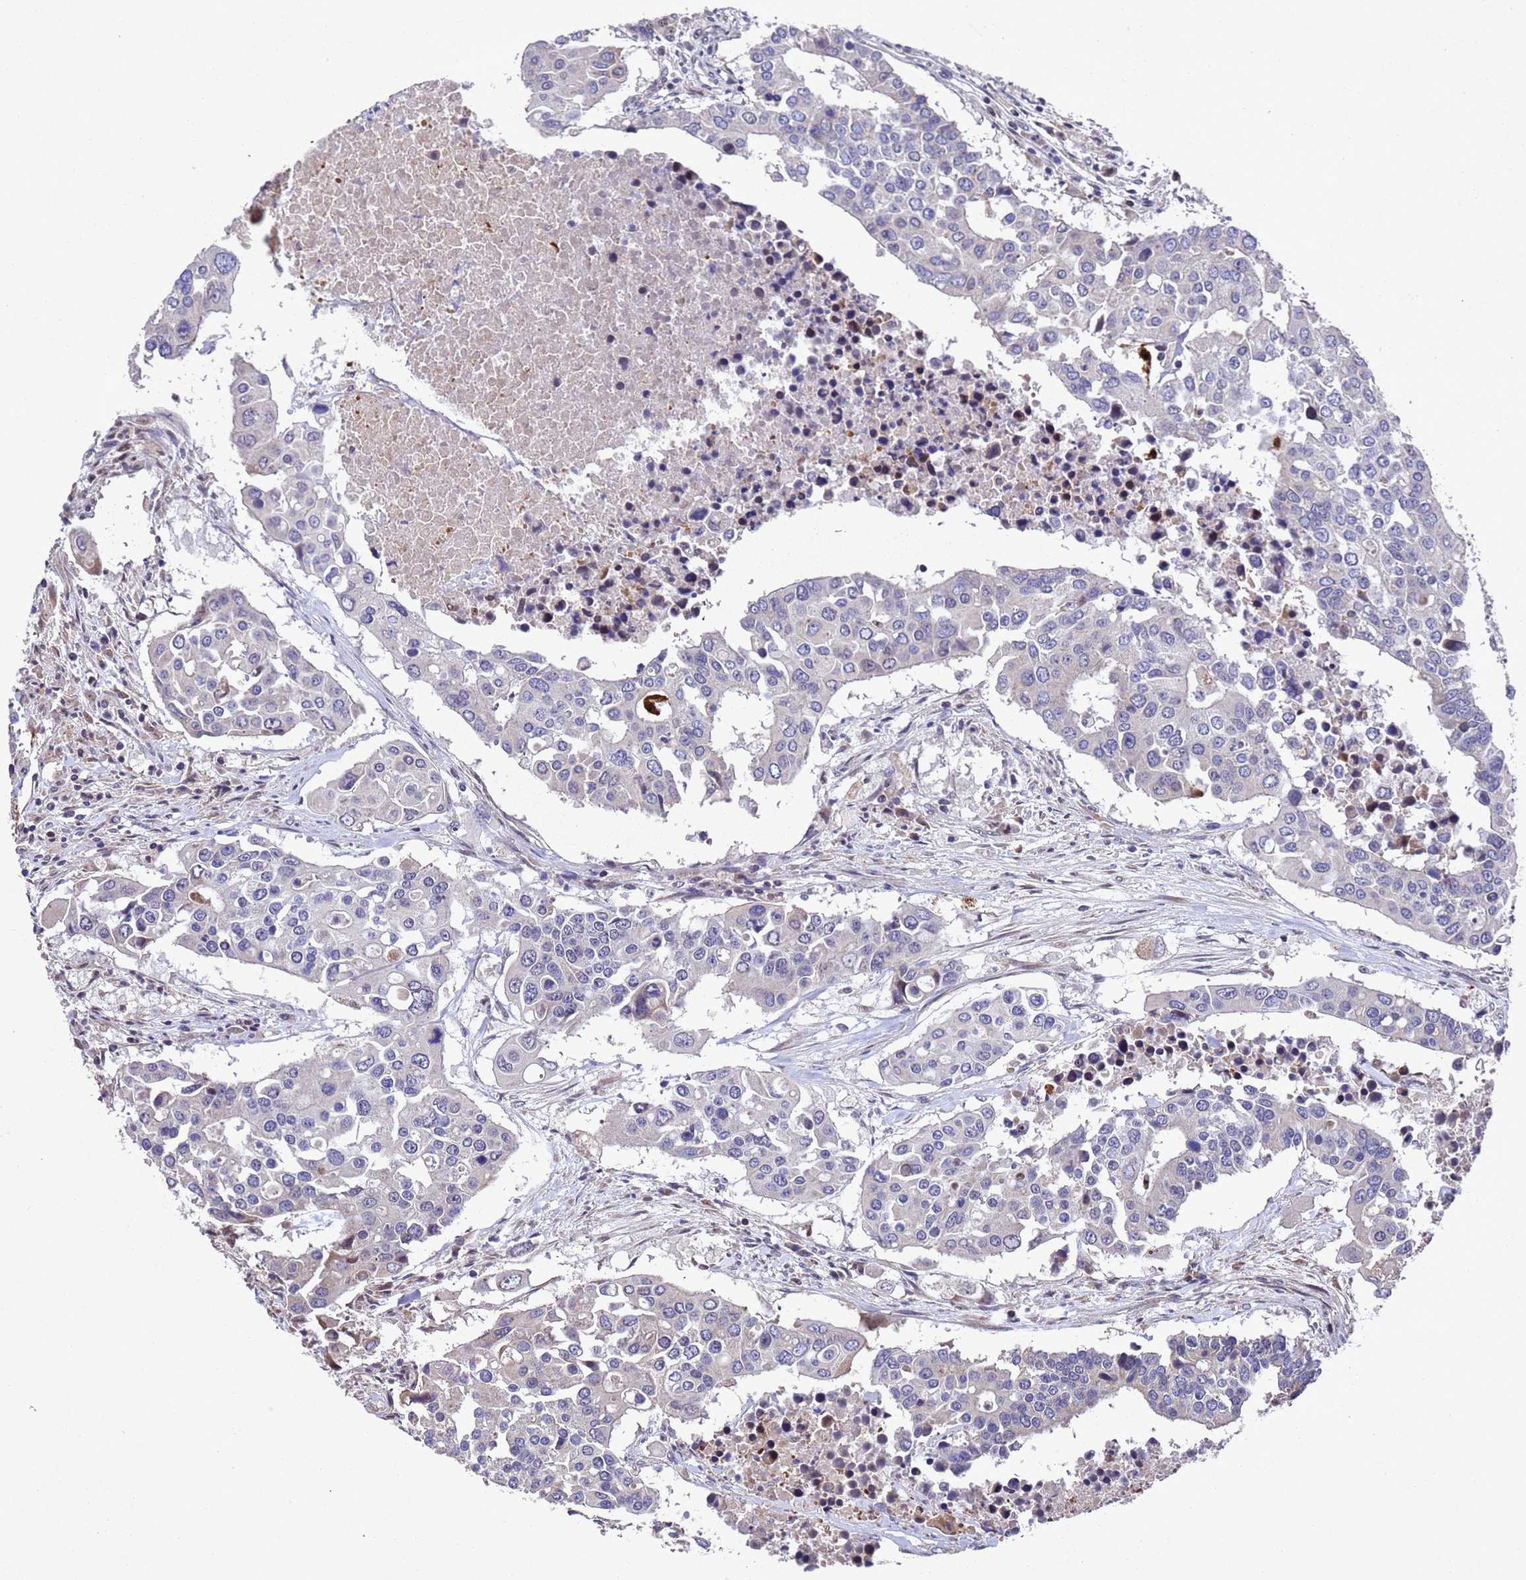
{"staining": {"intensity": "negative", "quantity": "none", "location": "none"}, "tissue": "colorectal cancer", "cell_type": "Tumor cells", "image_type": "cancer", "snomed": [{"axis": "morphology", "description": "Adenocarcinoma, NOS"}, {"axis": "topography", "description": "Colon"}], "caption": "This histopathology image is of colorectal adenocarcinoma stained with immunohistochemistry (IHC) to label a protein in brown with the nuclei are counter-stained blue. There is no positivity in tumor cells. (IHC, brightfield microscopy, high magnification).", "gene": "TBK1", "patient": {"sex": "male", "age": 77}}